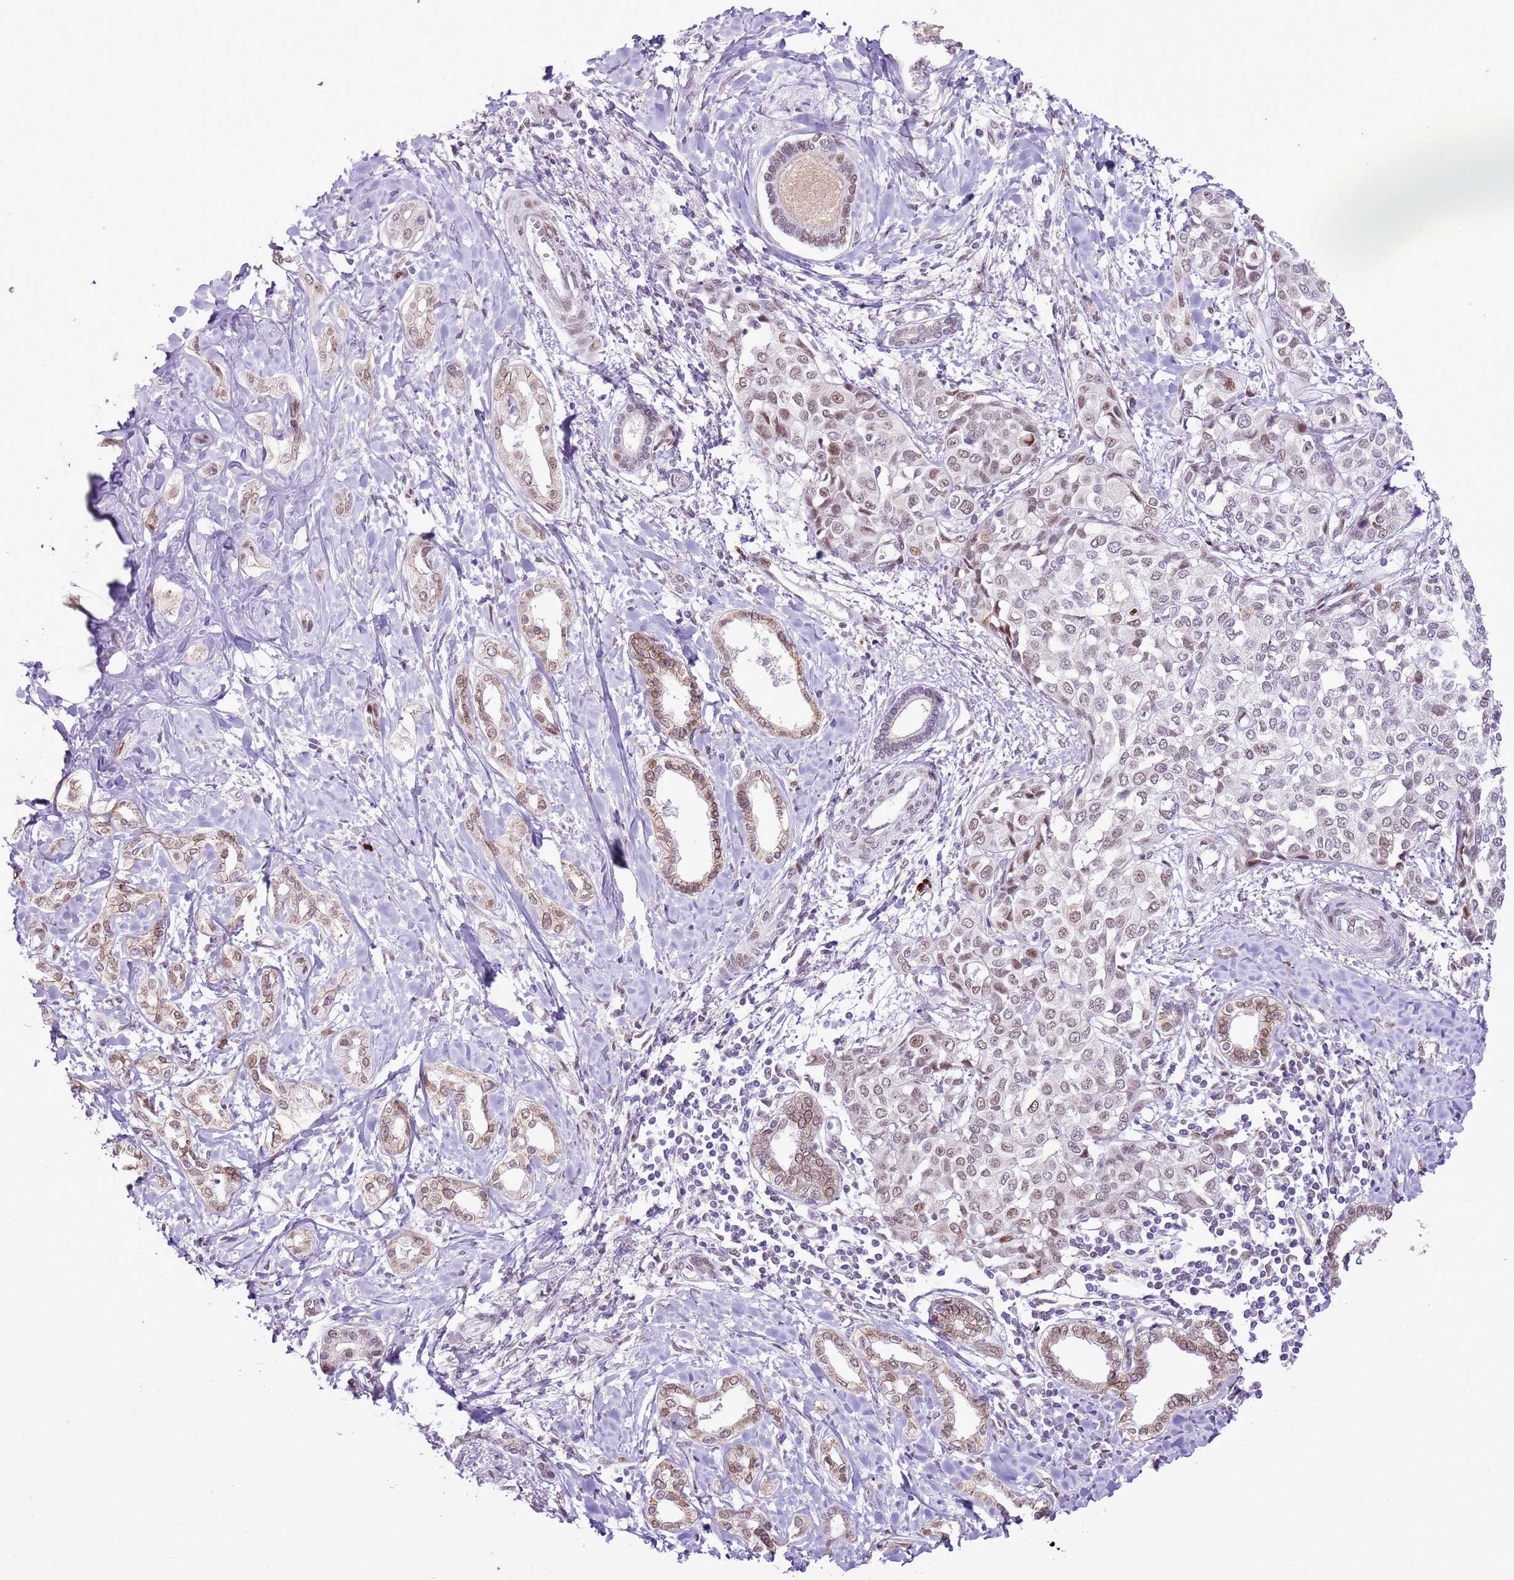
{"staining": {"intensity": "moderate", "quantity": "<25%", "location": "nuclear"}, "tissue": "liver cancer", "cell_type": "Tumor cells", "image_type": "cancer", "snomed": [{"axis": "morphology", "description": "Cholangiocarcinoma"}, {"axis": "topography", "description": "Liver"}], "caption": "Immunohistochemical staining of liver cancer (cholangiocarcinoma) shows moderate nuclear protein expression in approximately <25% of tumor cells. (DAB (3,3'-diaminobenzidine) IHC, brown staining for protein, blue staining for nuclei).", "gene": "NACC2", "patient": {"sex": "female", "age": 77}}